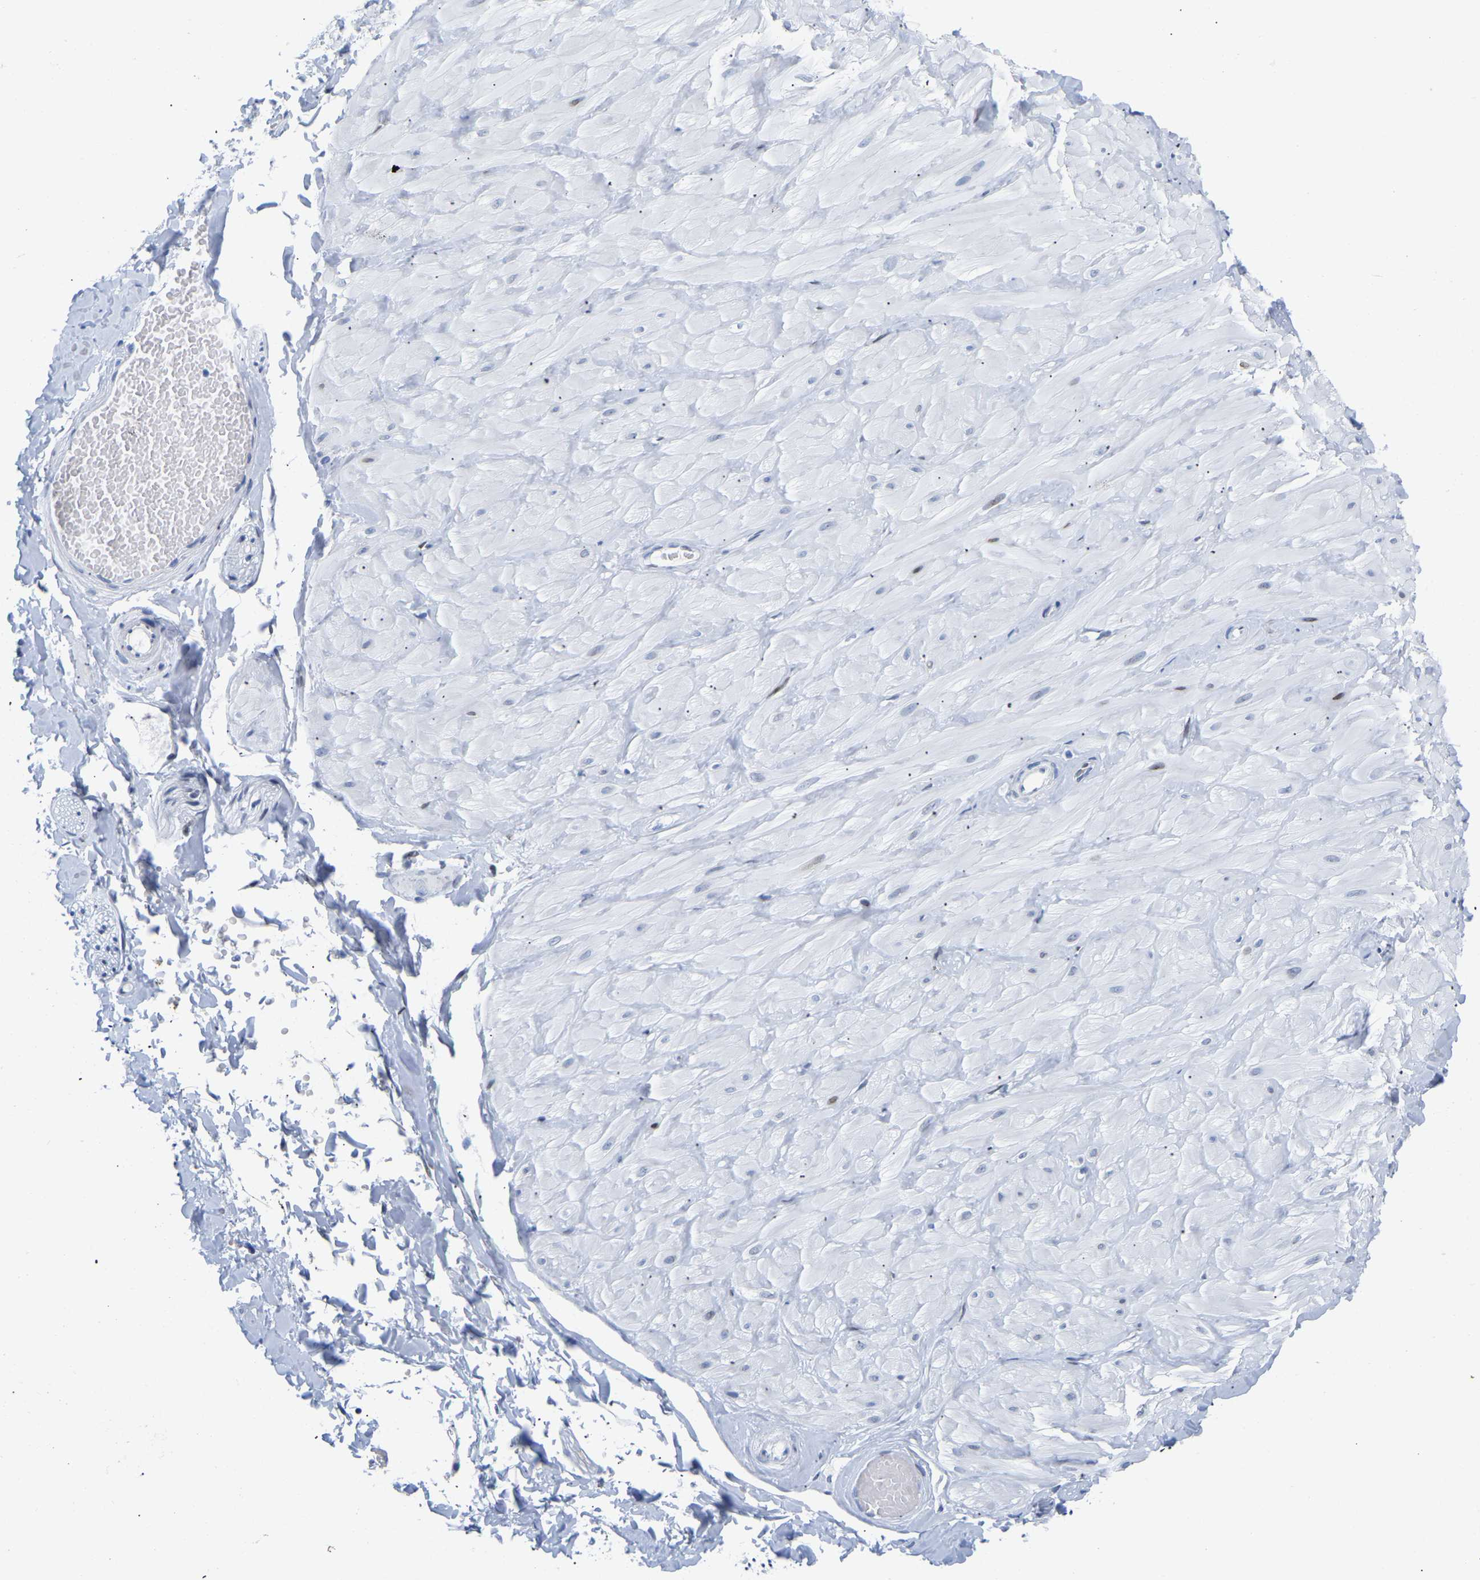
{"staining": {"intensity": "negative", "quantity": "none", "location": "none"}, "tissue": "adipose tissue", "cell_type": "Adipocytes", "image_type": "normal", "snomed": [{"axis": "morphology", "description": "Normal tissue, NOS"}, {"axis": "topography", "description": "Adipose tissue"}, {"axis": "topography", "description": "Vascular tissue"}, {"axis": "topography", "description": "Peripheral nerve tissue"}], "caption": "DAB immunohistochemical staining of benign adipose tissue demonstrates no significant expression in adipocytes.", "gene": "UPK3A", "patient": {"sex": "male", "age": 25}}